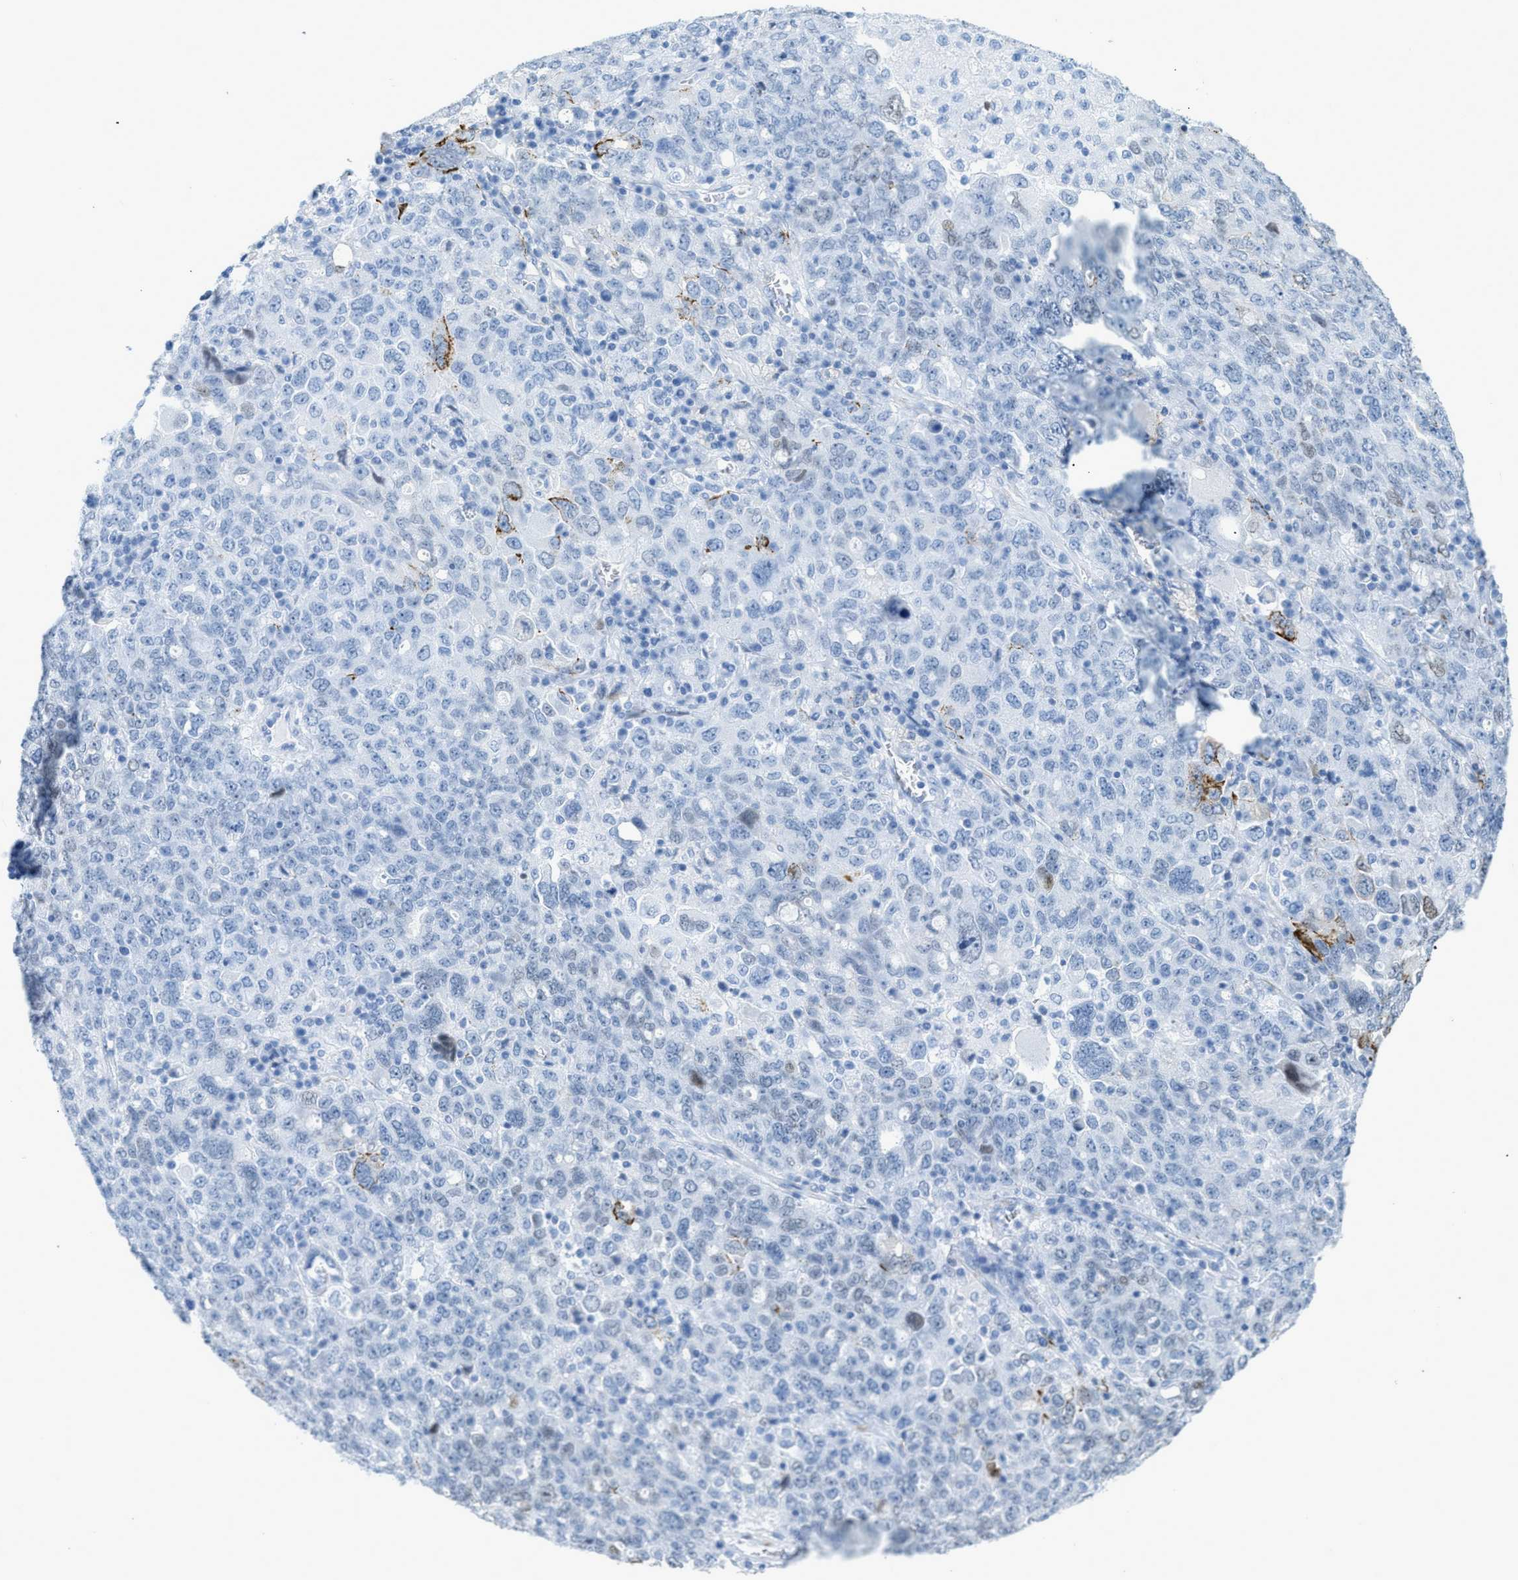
{"staining": {"intensity": "negative", "quantity": "none", "location": "none"}, "tissue": "ovarian cancer", "cell_type": "Tumor cells", "image_type": "cancer", "snomed": [{"axis": "morphology", "description": "Carcinoma, endometroid"}, {"axis": "topography", "description": "Ovary"}], "caption": "There is no significant positivity in tumor cells of endometroid carcinoma (ovarian).", "gene": "DES", "patient": {"sex": "female", "age": 62}}